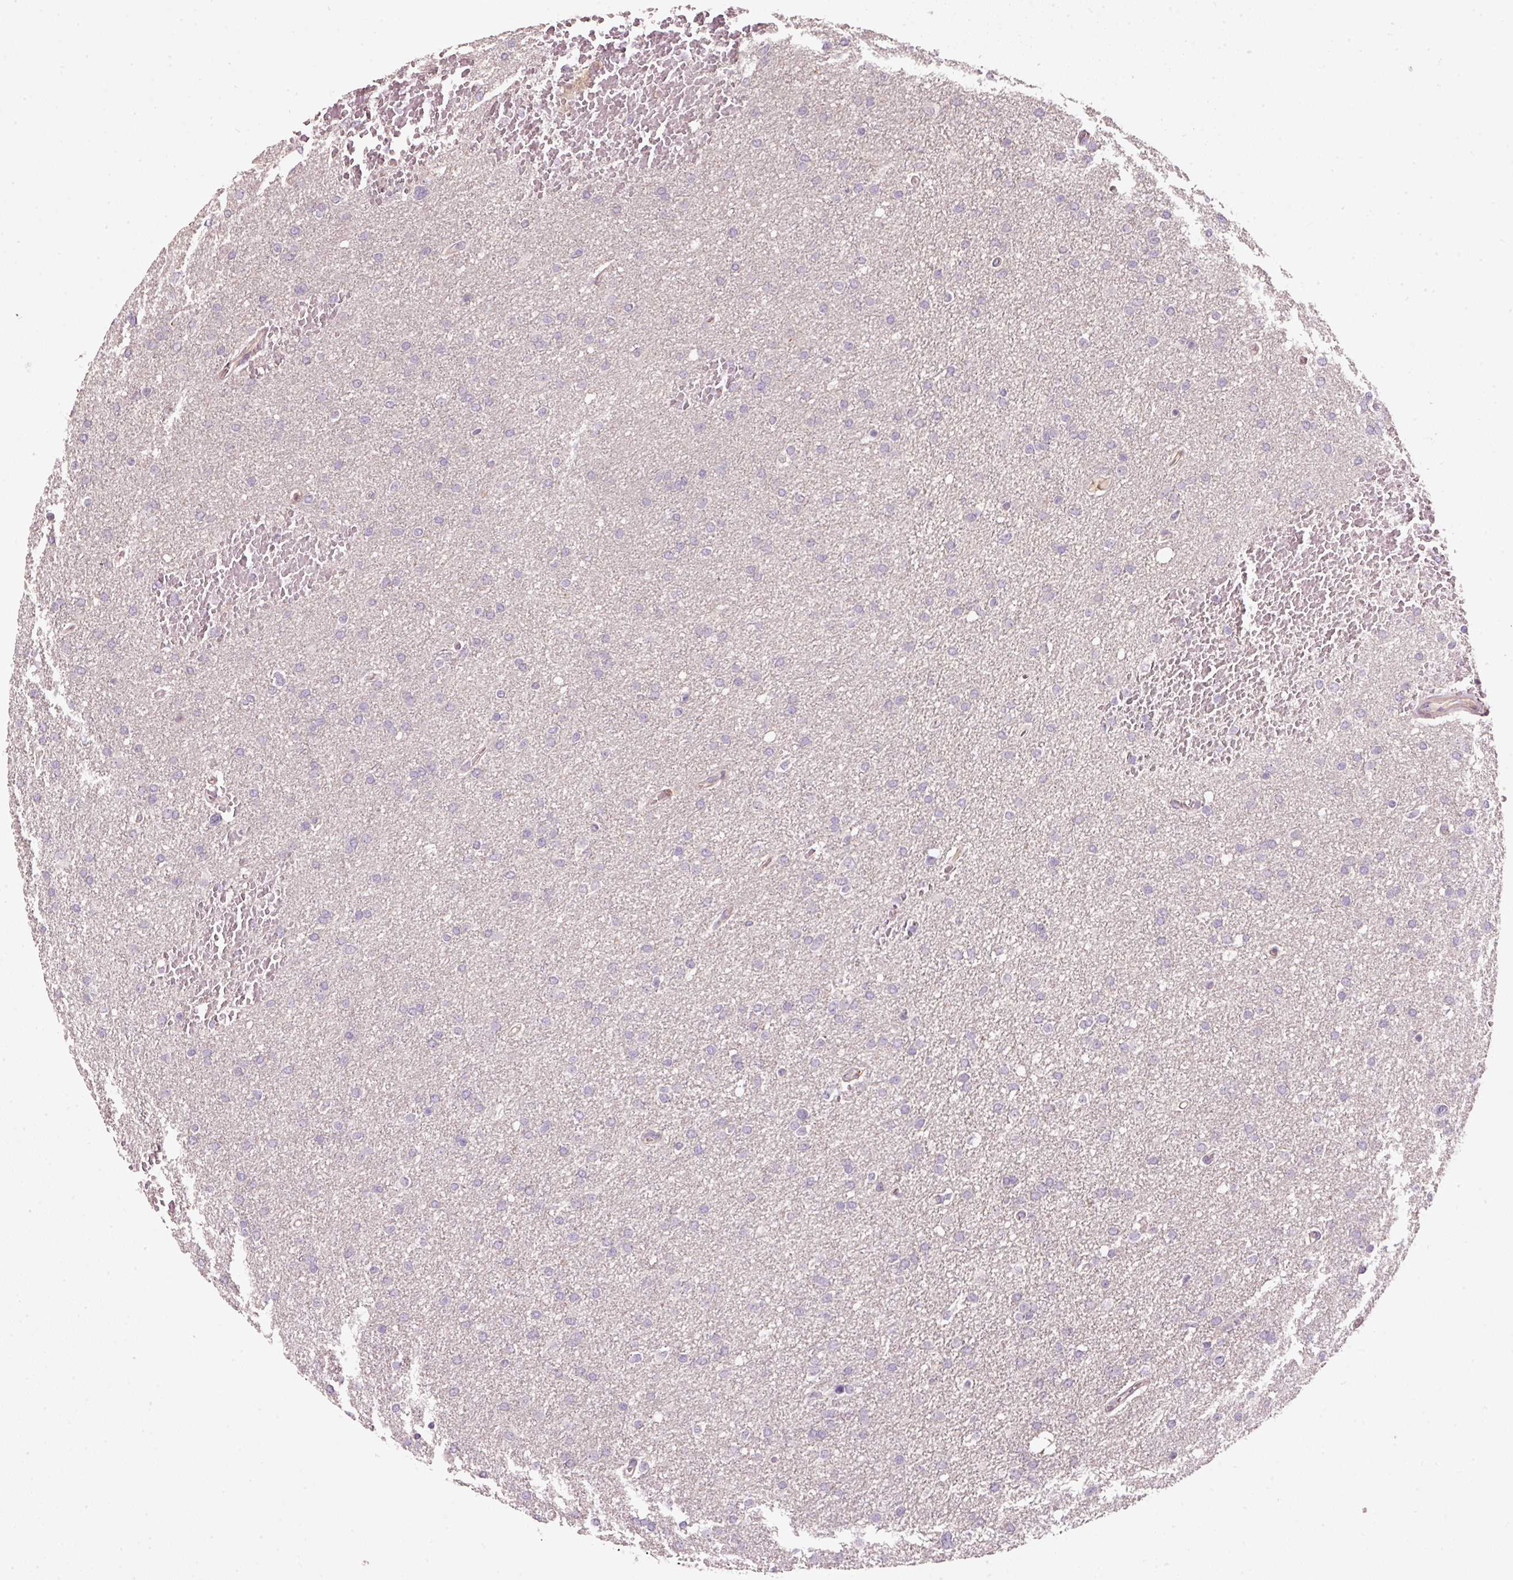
{"staining": {"intensity": "negative", "quantity": "none", "location": "none"}, "tissue": "glioma", "cell_type": "Tumor cells", "image_type": "cancer", "snomed": [{"axis": "morphology", "description": "Glioma, malignant, High grade"}, {"axis": "topography", "description": "Cerebral cortex"}], "caption": "A high-resolution image shows immunohistochemistry staining of malignant glioma (high-grade), which displays no significant positivity in tumor cells.", "gene": "TIRAP", "patient": {"sex": "female", "age": 36}}